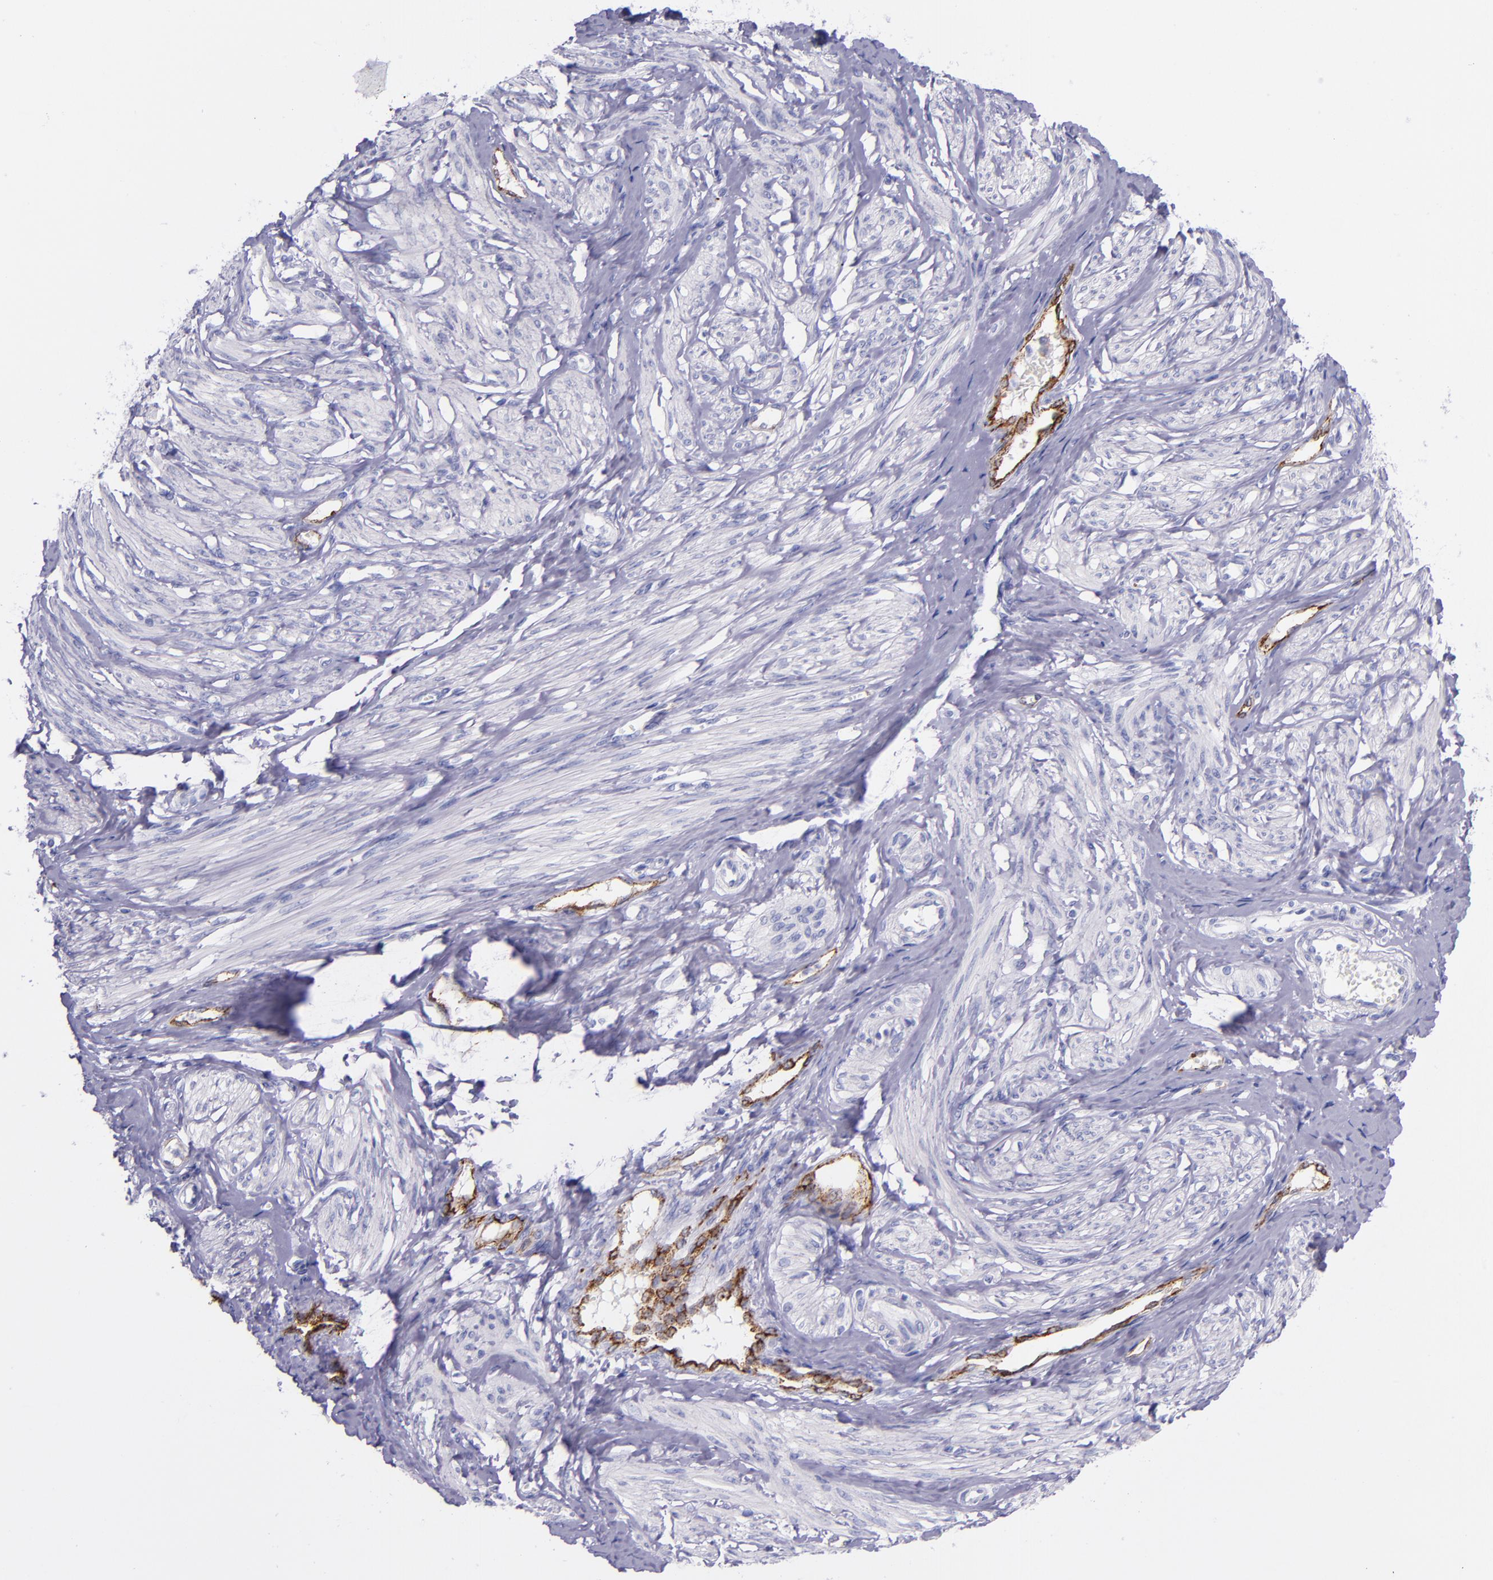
{"staining": {"intensity": "negative", "quantity": "none", "location": "none"}, "tissue": "smooth muscle", "cell_type": "Smooth muscle cells", "image_type": "normal", "snomed": [{"axis": "morphology", "description": "Normal tissue, NOS"}, {"axis": "topography", "description": "Smooth muscle"}, {"axis": "topography", "description": "Uterus"}], "caption": "A high-resolution image shows IHC staining of normal smooth muscle, which reveals no significant staining in smooth muscle cells.", "gene": "SELE", "patient": {"sex": "female", "age": 39}}